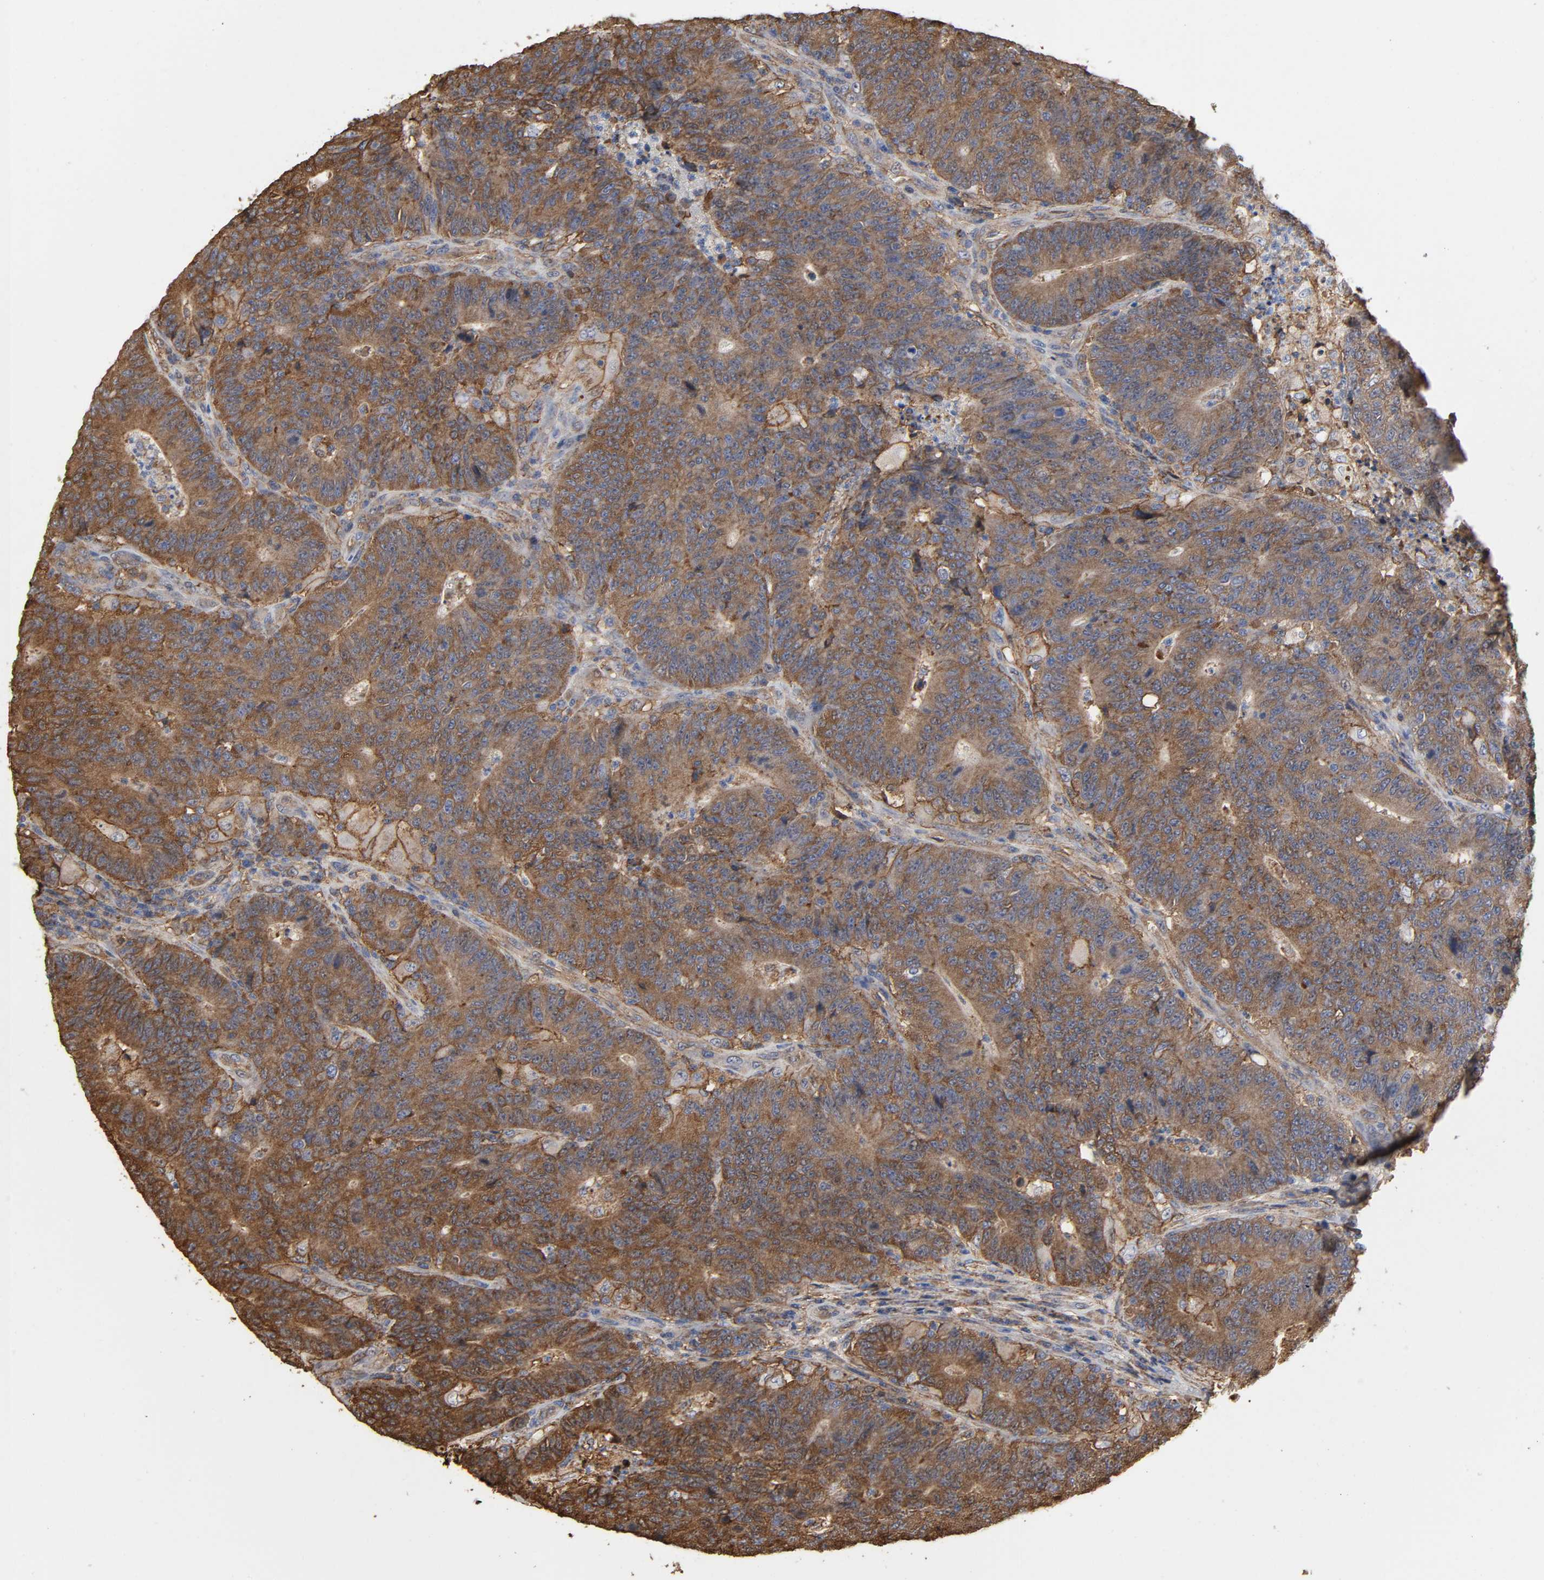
{"staining": {"intensity": "moderate", "quantity": ">75%", "location": "cytoplasmic/membranous"}, "tissue": "colorectal cancer", "cell_type": "Tumor cells", "image_type": "cancer", "snomed": [{"axis": "morphology", "description": "Normal tissue, NOS"}, {"axis": "morphology", "description": "Adenocarcinoma, NOS"}, {"axis": "topography", "description": "Colon"}], "caption": "Immunohistochemistry (DAB (3,3'-diaminobenzidine)) staining of colorectal adenocarcinoma displays moderate cytoplasmic/membranous protein expression in about >75% of tumor cells. The staining was performed using DAB (3,3'-diaminobenzidine) to visualize the protein expression in brown, while the nuclei were stained in blue with hematoxylin (Magnification: 20x).", "gene": "ANXA2", "patient": {"sex": "female", "age": 75}}